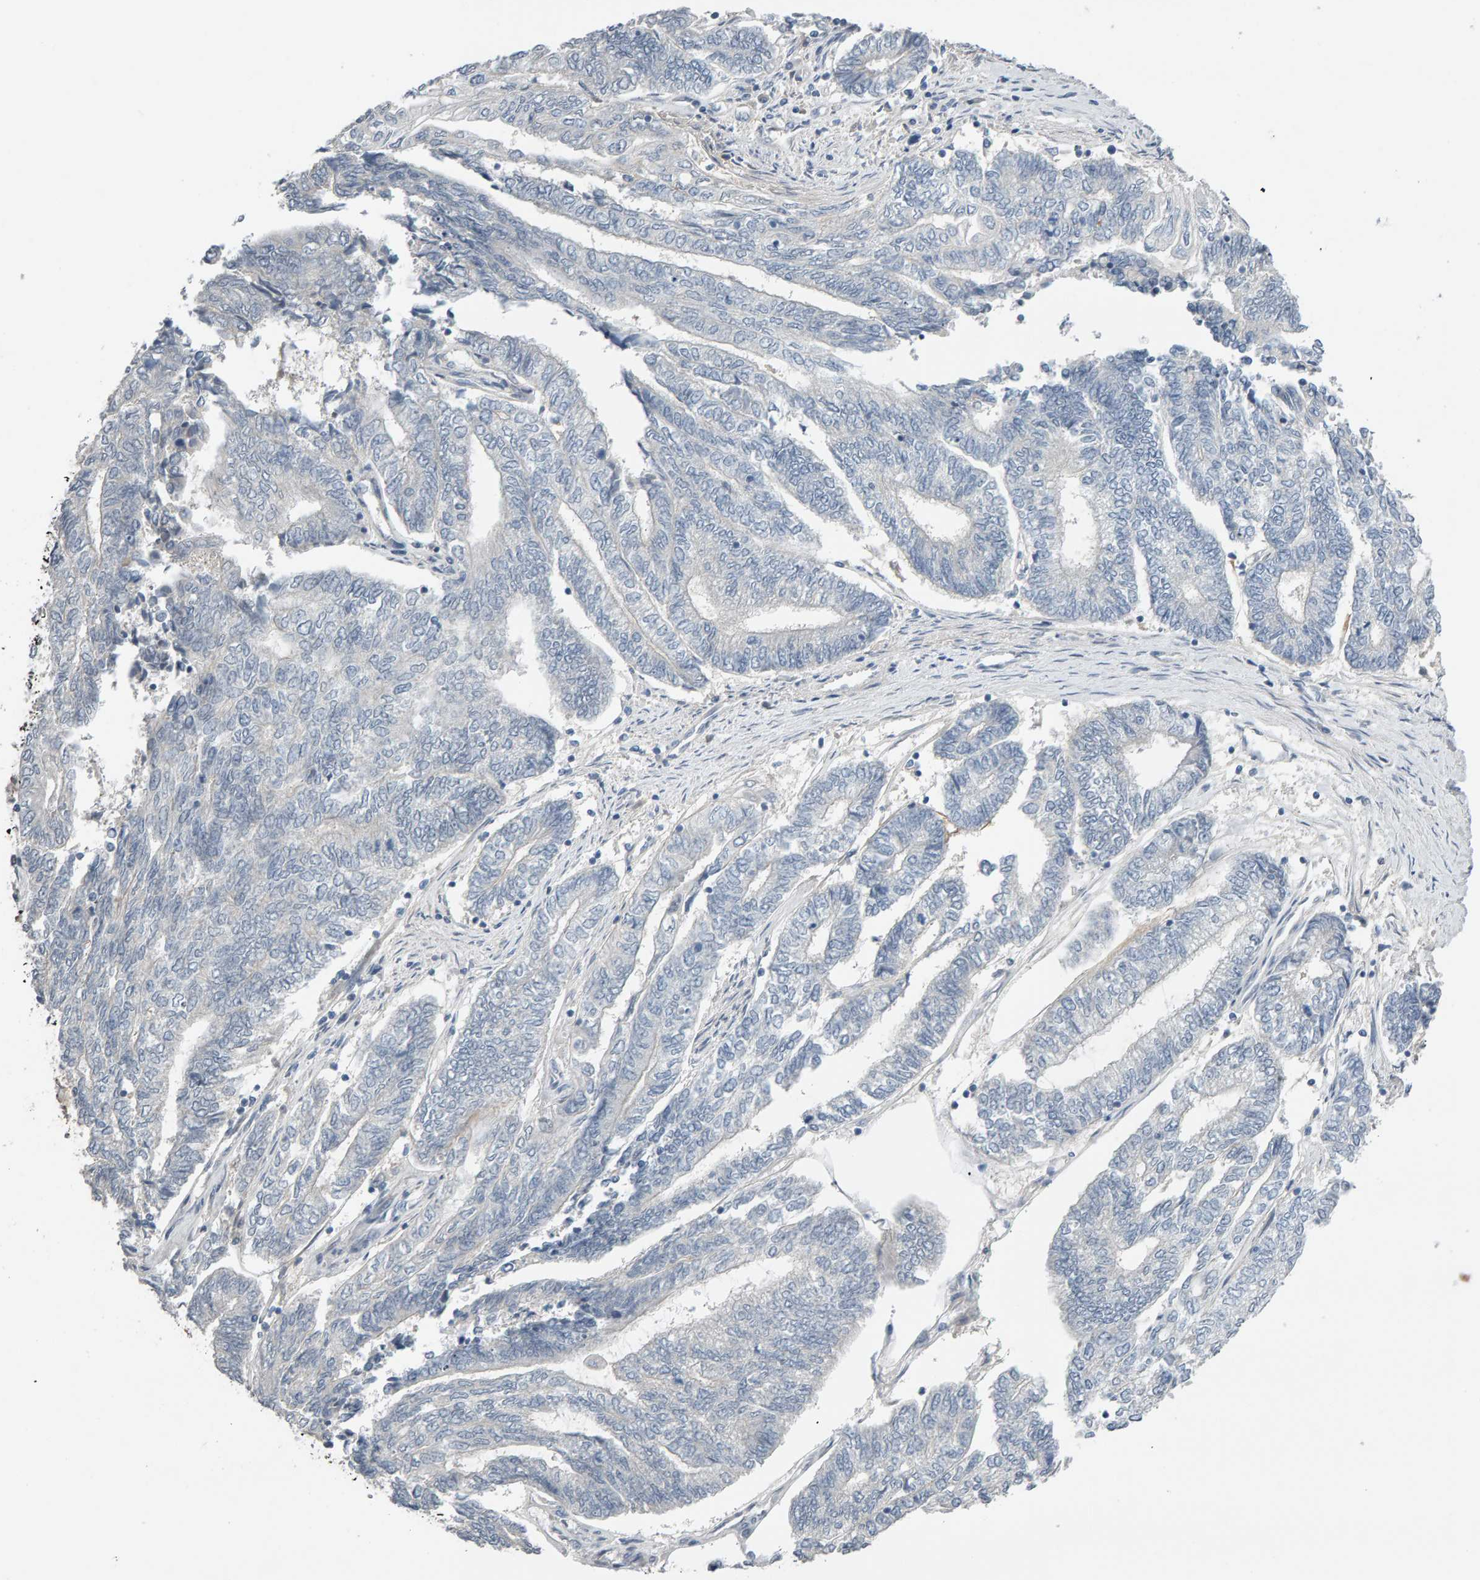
{"staining": {"intensity": "negative", "quantity": "none", "location": "none"}, "tissue": "endometrial cancer", "cell_type": "Tumor cells", "image_type": "cancer", "snomed": [{"axis": "morphology", "description": "Adenocarcinoma, NOS"}, {"axis": "topography", "description": "Uterus"}, {"axis": "topography", "description": "Endometrium"}], "caption": "A micrograph of human endometrial adenocarcinoma is negative for staining in tumor cells.", "gene": "GFUS", "patient": {"sex": "female", "age": 70}}